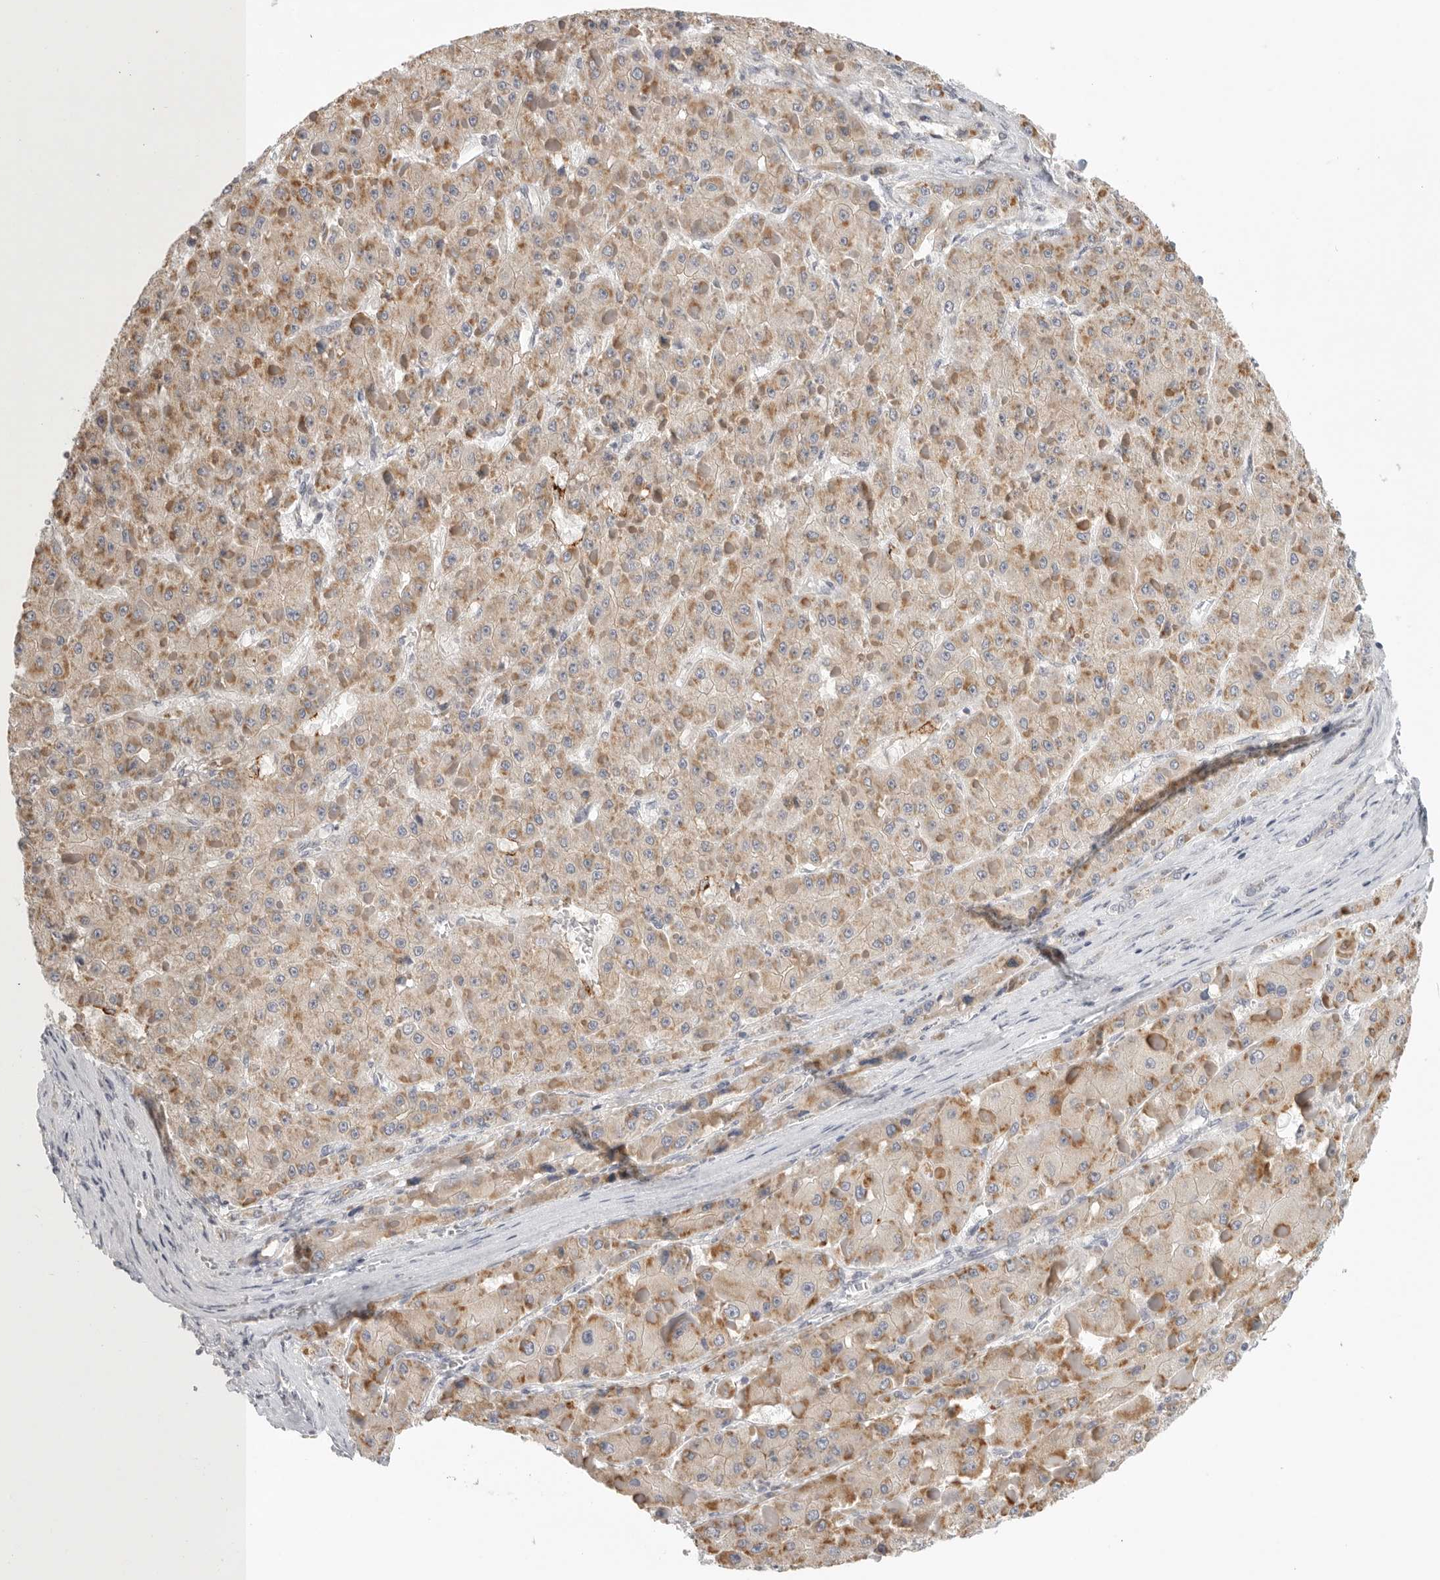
{"staining": {"intensity": "moderate", "quantity": "25%-75%", "location": "cytoplasmic/membranous"}, "tissue": "liver cancer", "cell_type": "Tumor cells", "image_type": "cancer", "snomed": [{"axis": "morphology", "description": "Carcinoma, Hepatocellular, NOS"}, {"axis": "topography", "description": "Liver"}], "caption": "Immunohistochemical staining of liver cancer demonstrates medium levels of moderate cytoplasmic/membranous protein positivity in about 25%-75% of tumor cells. The protein of interest is shown in brown color, while the nuclei are stained blue.", "gene": "STAB2", "patient": {"sex": "female", "age": 73}}